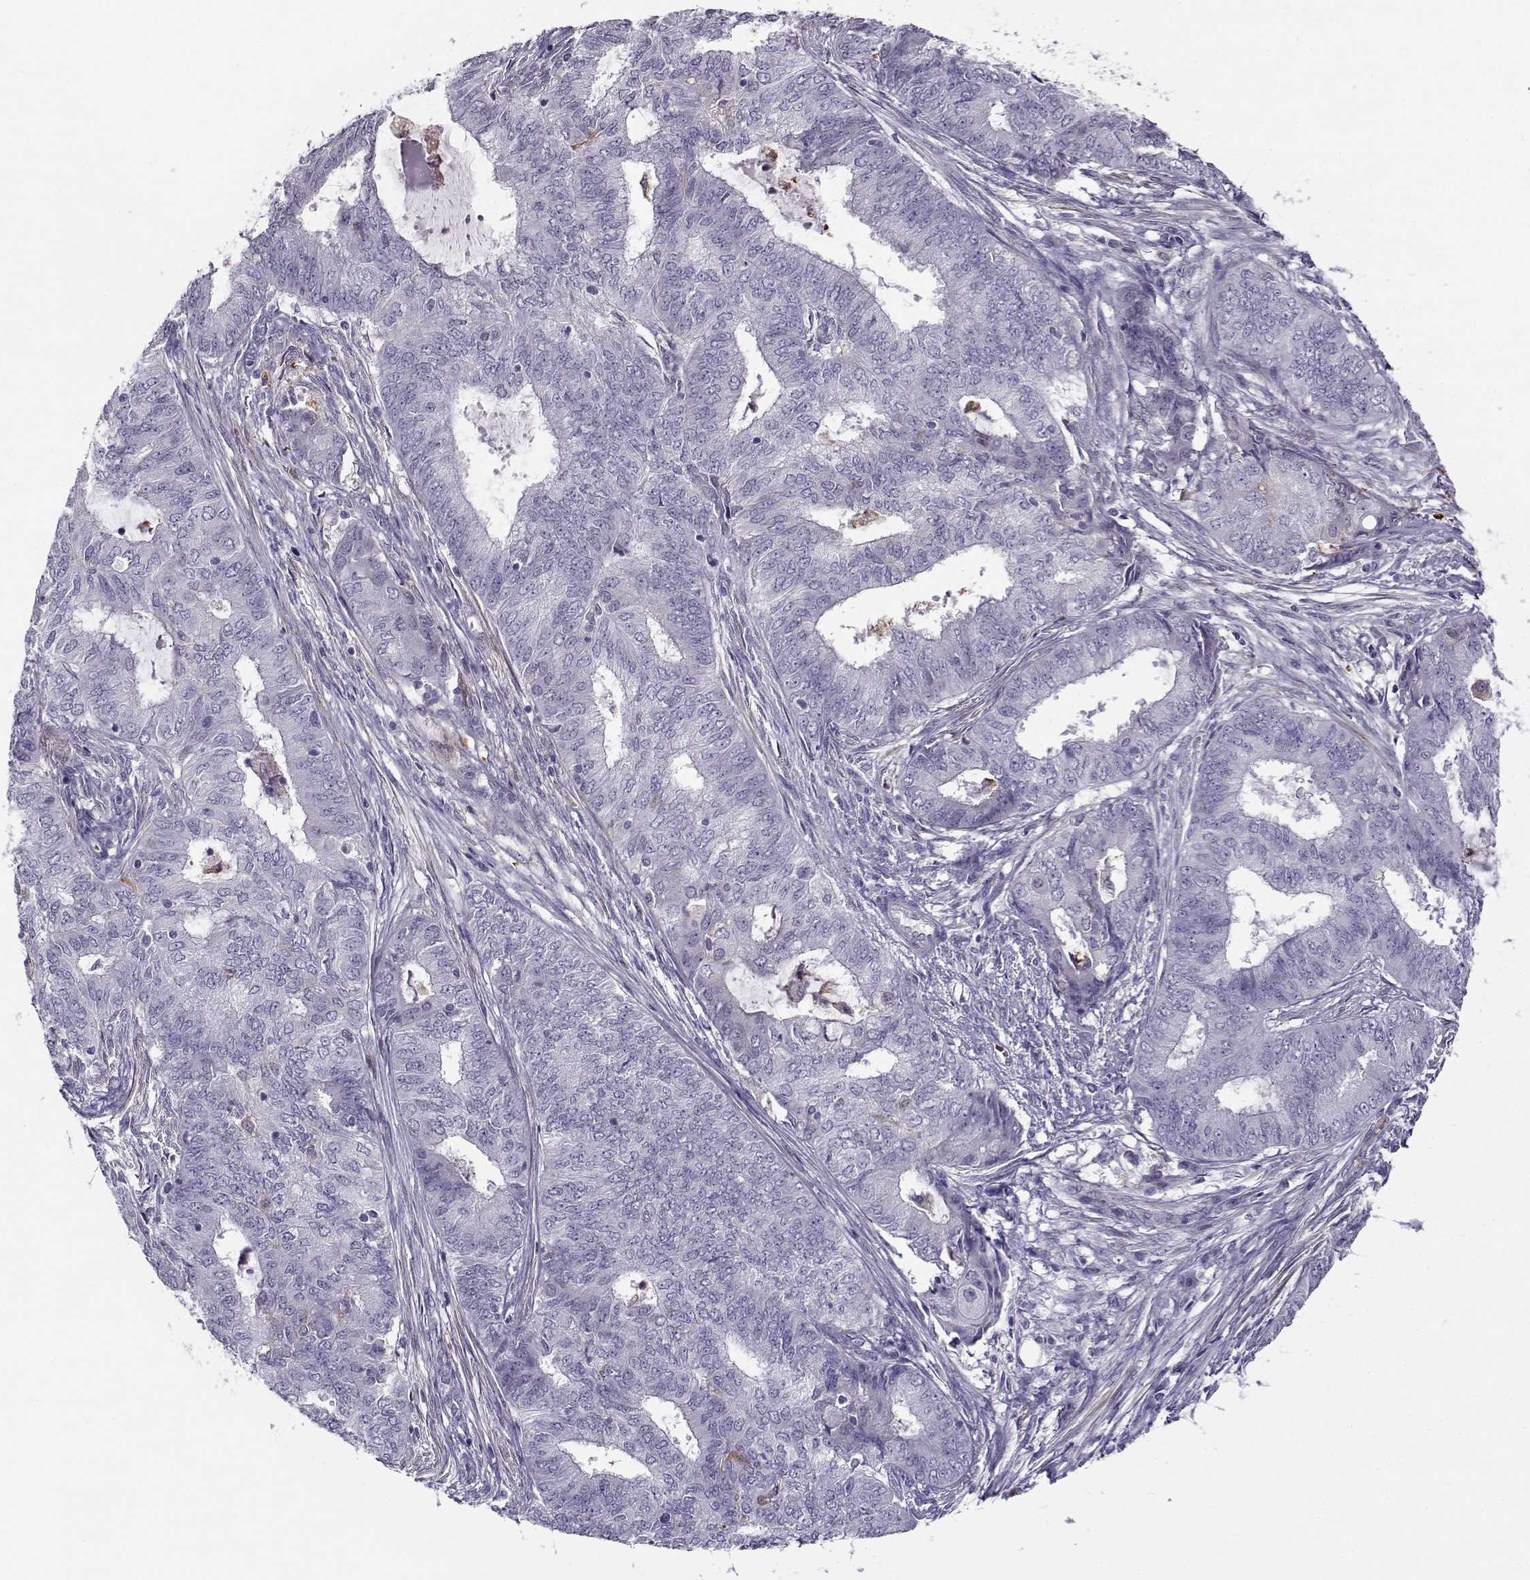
{"staining": {"intensity": "negative", "quantity": "none", "location": "none"}, "tissue": "endometrial cancer", "cell_type": "Tumor cells", "image_type": "cancer", "snomed": [{"axis": "morphology", "description": "Adenocarcinoma, NOS"}, {"axis": "topography", "description": "Endometrium"}], "caption": "This is a micrograph of immunohistochemistry (IHC) staining of endometrial cancer (adenocarcinoma), which shows no staining in tumor cells.", "gene": "UCP3", "patient": {"sex": "female", "age": 62}}